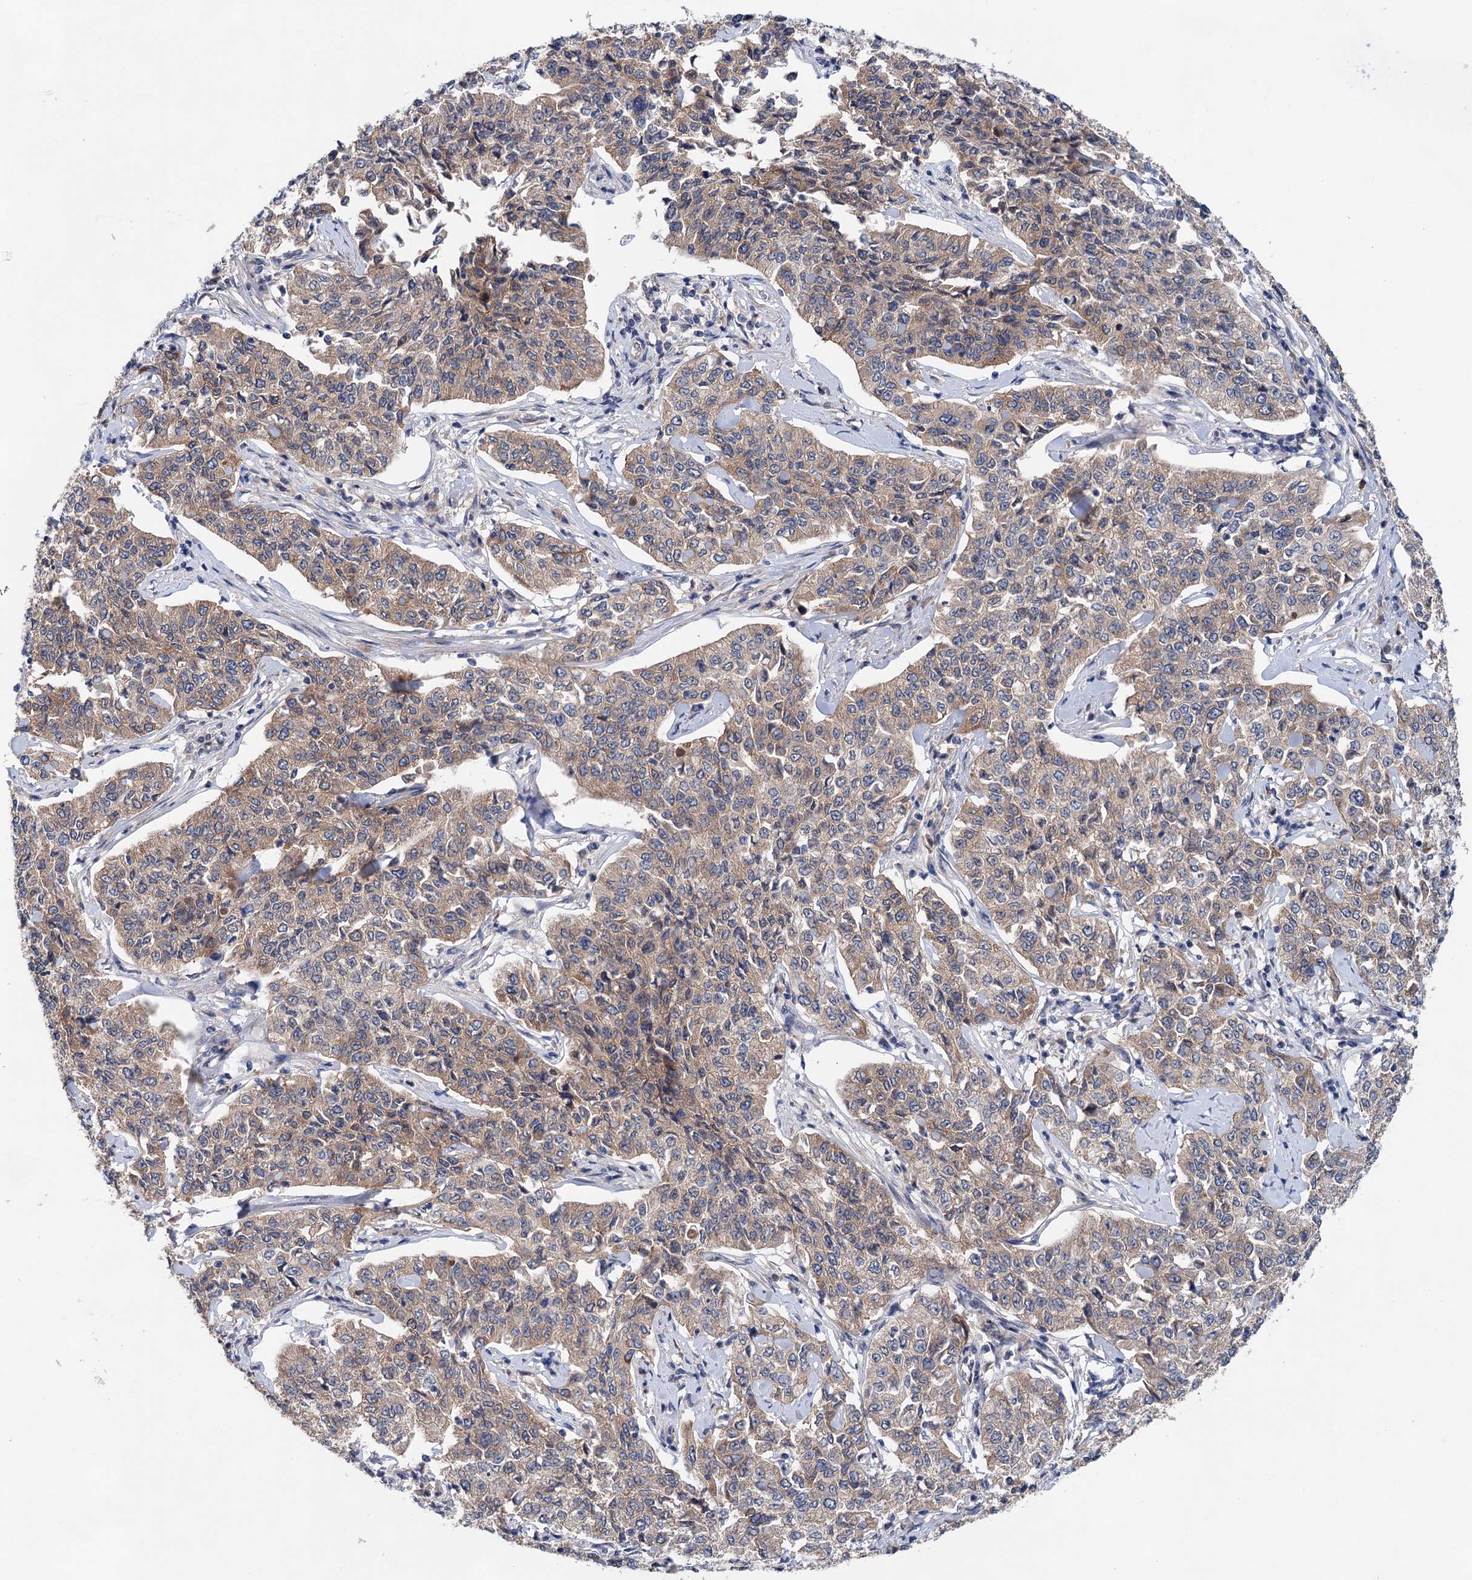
{"staining": {"intensity": "moderate", "quantity": ">75%", "location": "cytoplasmic/membranous"}, "tissue": "cervical cancer", "cell_type": "Tumor cells", "image_type": "cancer", "snomed": [{"axis": "morphology", "description": "Squamous cell carcinoma, NOS"}, {"axis": "topography", "description": "Cervix"}], "caption": "Immunohistochemical staining of cervical cancer (squamous cell carcinoma) exhibits medium levels of moderate cytoplasmic/membranous staining in about >75% of tumor cells.", "gene": "MORN3", "patient": {"sex": "female", "age": 35}}